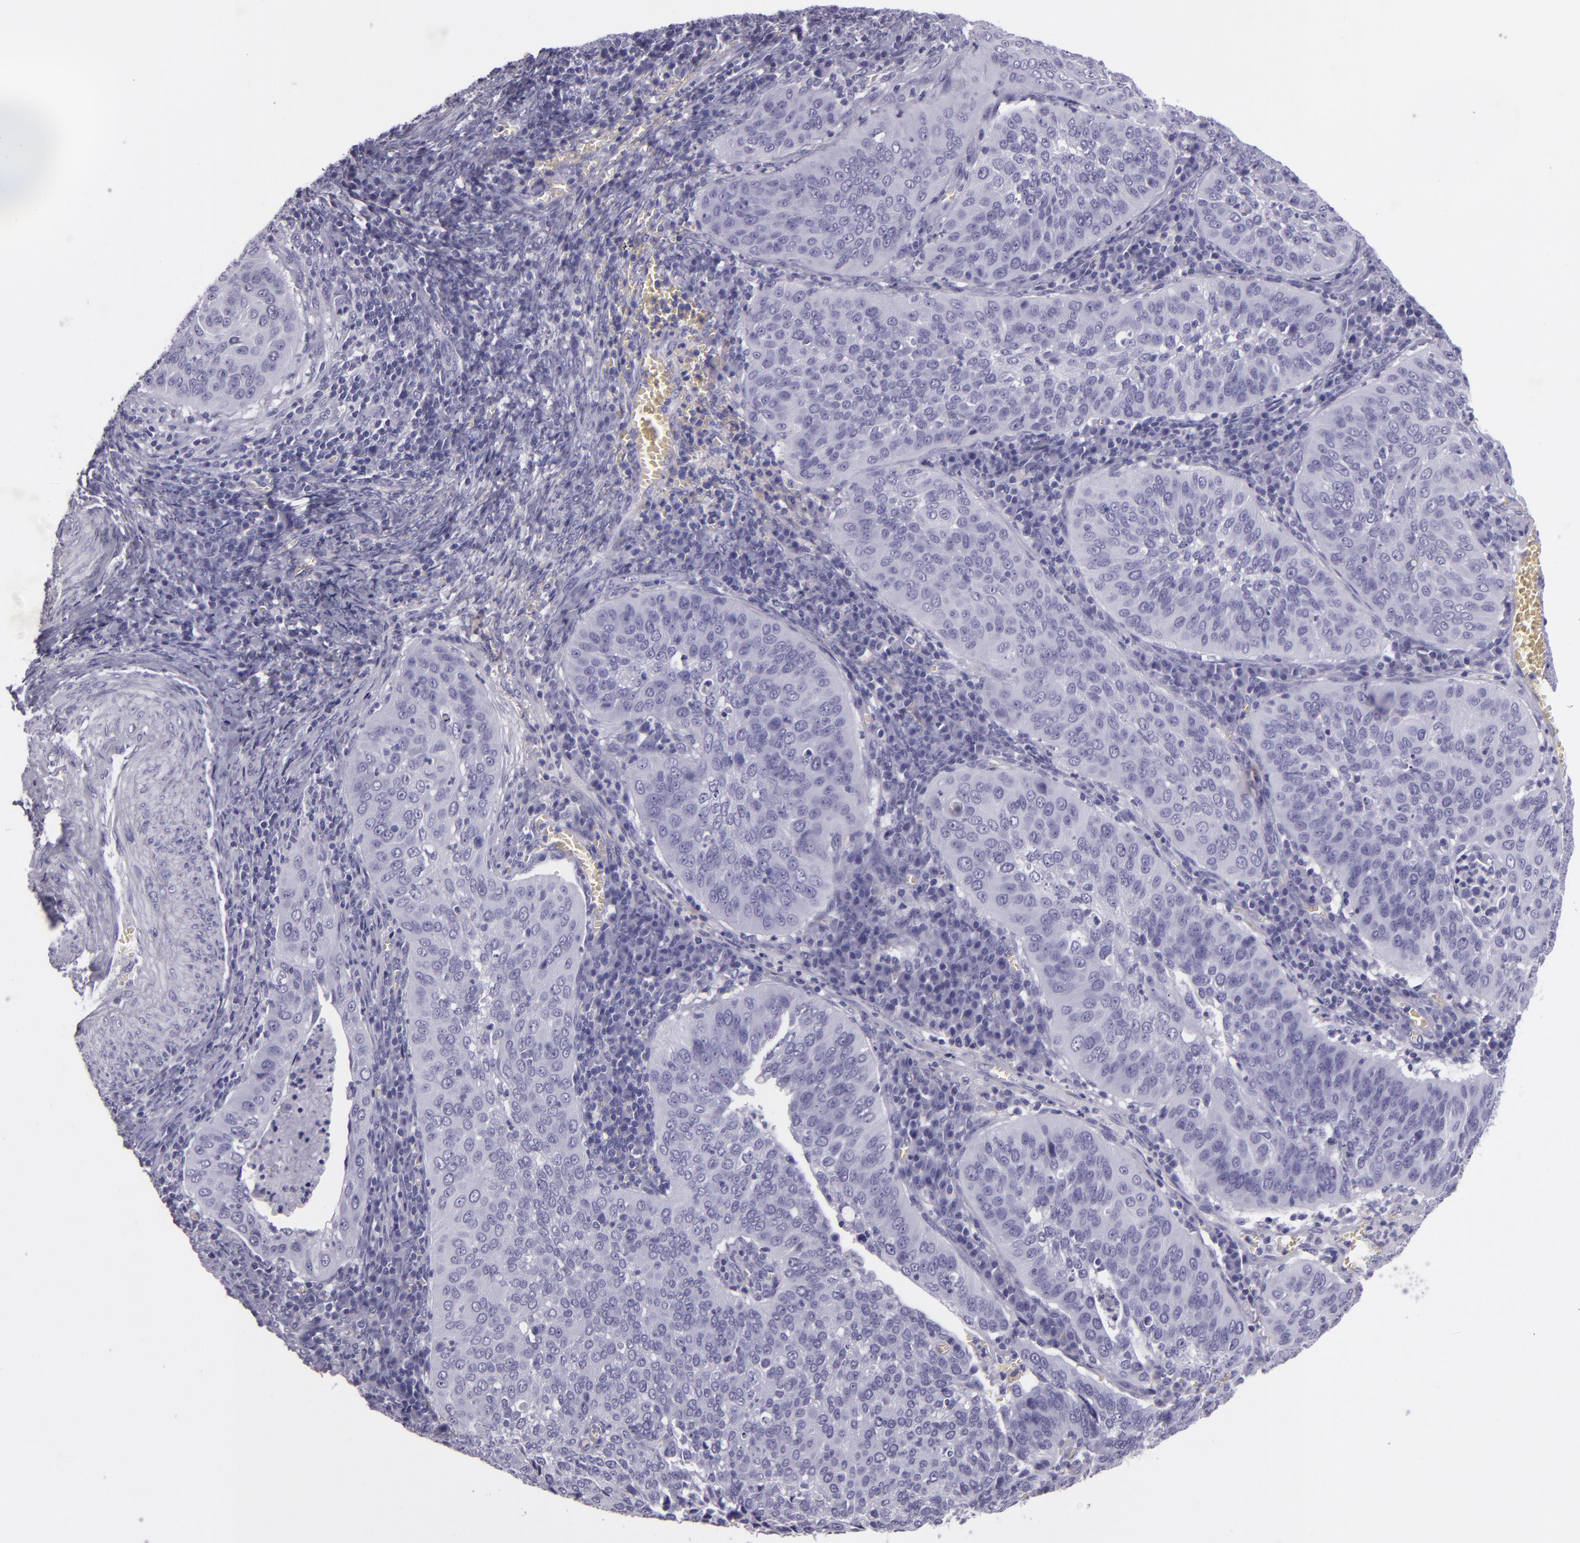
{"staining": {"intensity": "negative", "quantity": "none", "location": "none"}, "tissue": "cervical cancer", "cell_type": "Tumor cells", "image_type": "cancer", "snomed": [{"axis": "morphology", "description": "Squamous cell carcinoma, NOS"}, {"axis": "topography", "description": "Cervix"}], "caption": "The micrograph exhibits no significant staining in tumor cells of cervical cancer.", "gene": "CR2", "patient": {"sex": "female", "age": 39}}